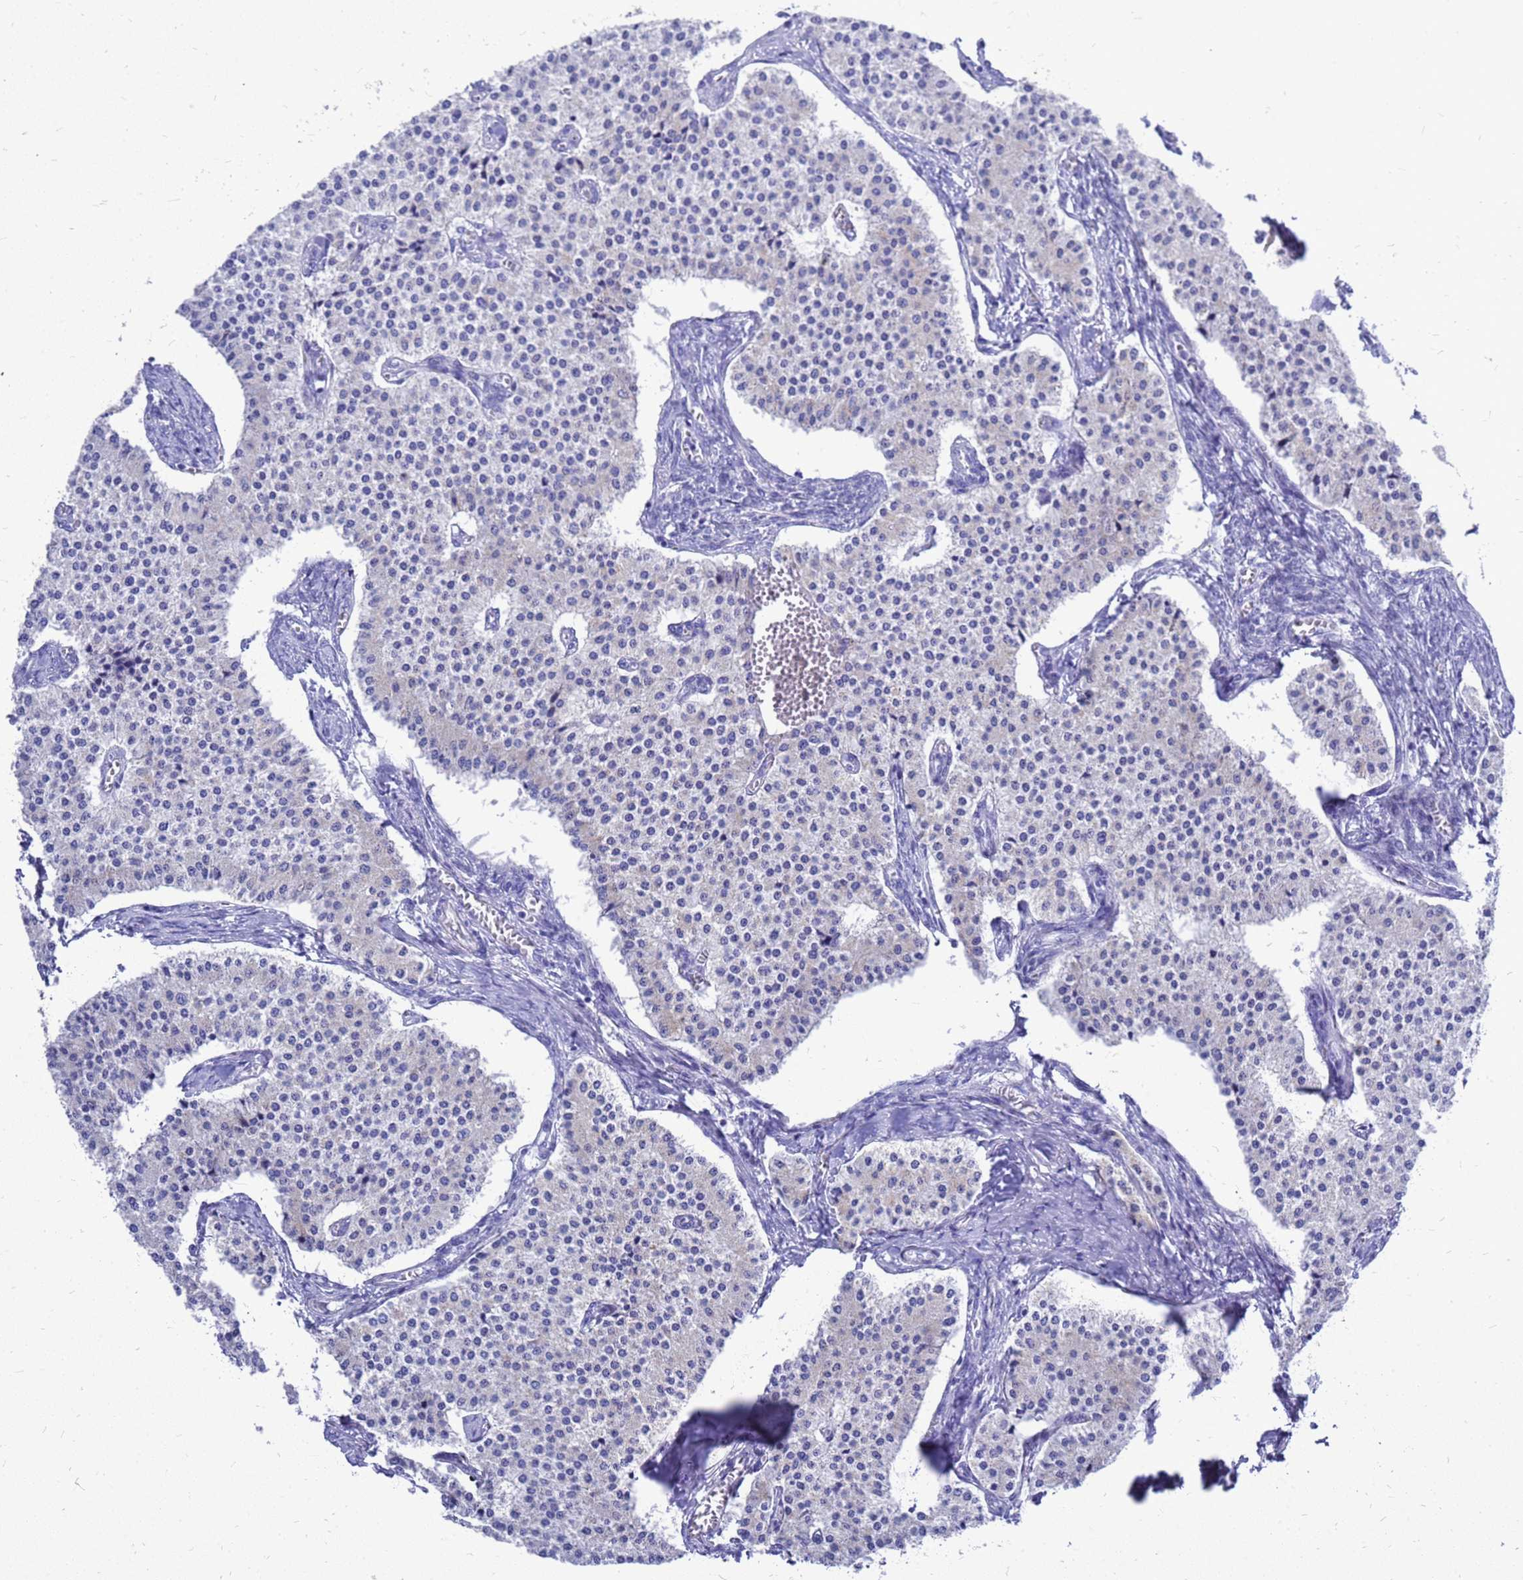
{"staining": {"intensity": "negative", "quantity": "none", "location": "none"}, "tissue": "carcinoid", "cell_type": "Tumor cells", "image_type": "cancer", "snomed": [{"axis": "morphology", "description": "Carcinoid, malignant, NOS"}, {"axis": "topography", "description": "Colon"}], "caption": "High magnification brightfield microscopy of carcinoid (malignant) stained with DAB (3,3'-diaminobenzidine) (brown) and counterstained with hematoxylin (blue): tumor cells show no significant staining.", "gene": "OR52E2", "patient": {"sex": "female", "age": 52}}